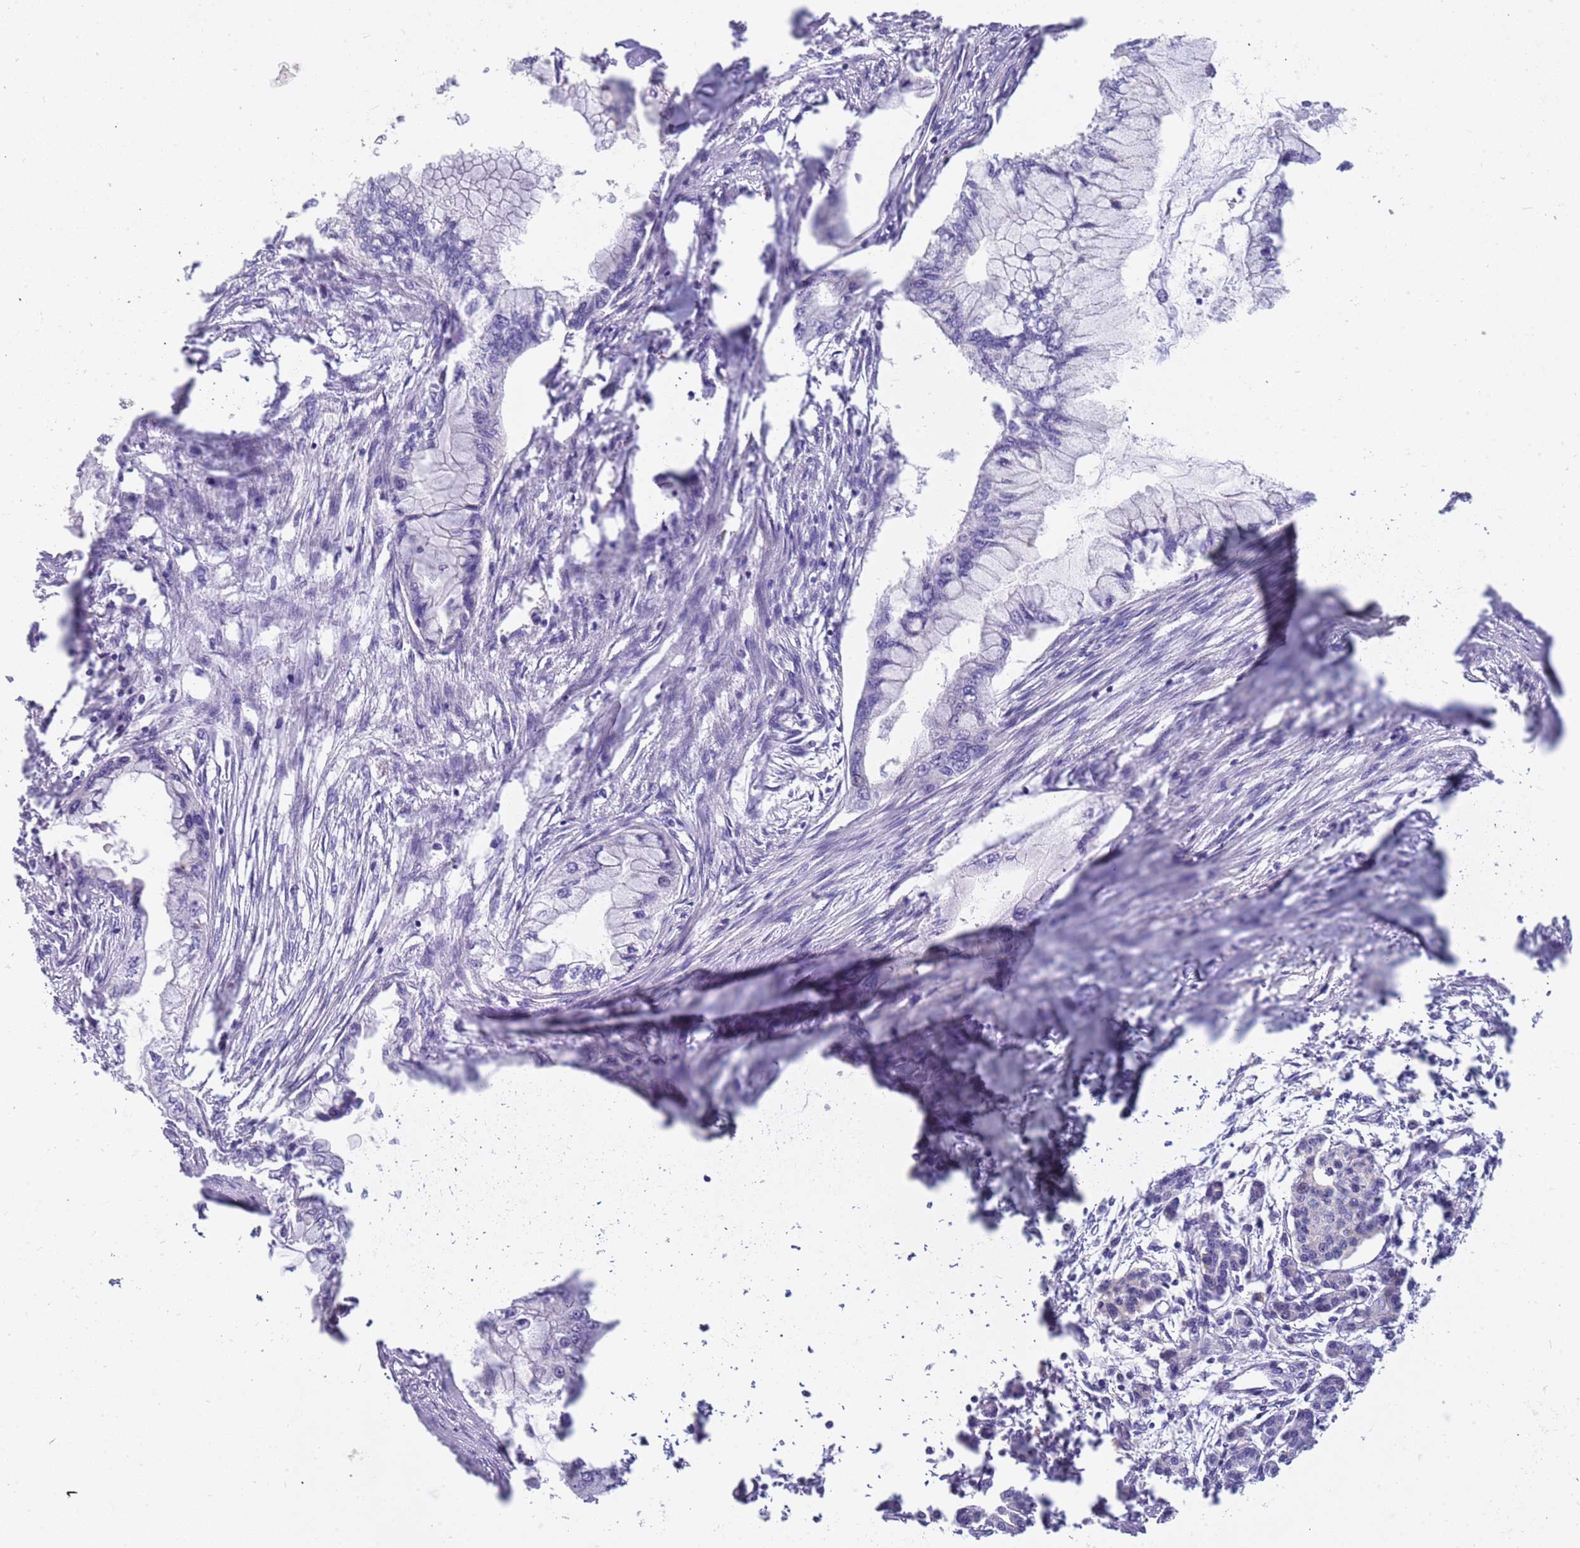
{"staining": {"intensity": "negative", "quantity": "none", "location": "none"}, "tissue": "pancreatic cancer", "cell_type": "Tumor cells", "image_type": "cancer", "snomed": [{"axis": "morphology", "description": "Adenocarcinoma, NOS"}, {"axis": "topography", "description": "Pancreas"}], "caption": "Immunohistochemical staining of pancreatic cancer (adenocarcinoma) exhibits no significant positivity in tumor cells.", "gene": "RHCG", "patient": {"sex": "male", "age": 48}}